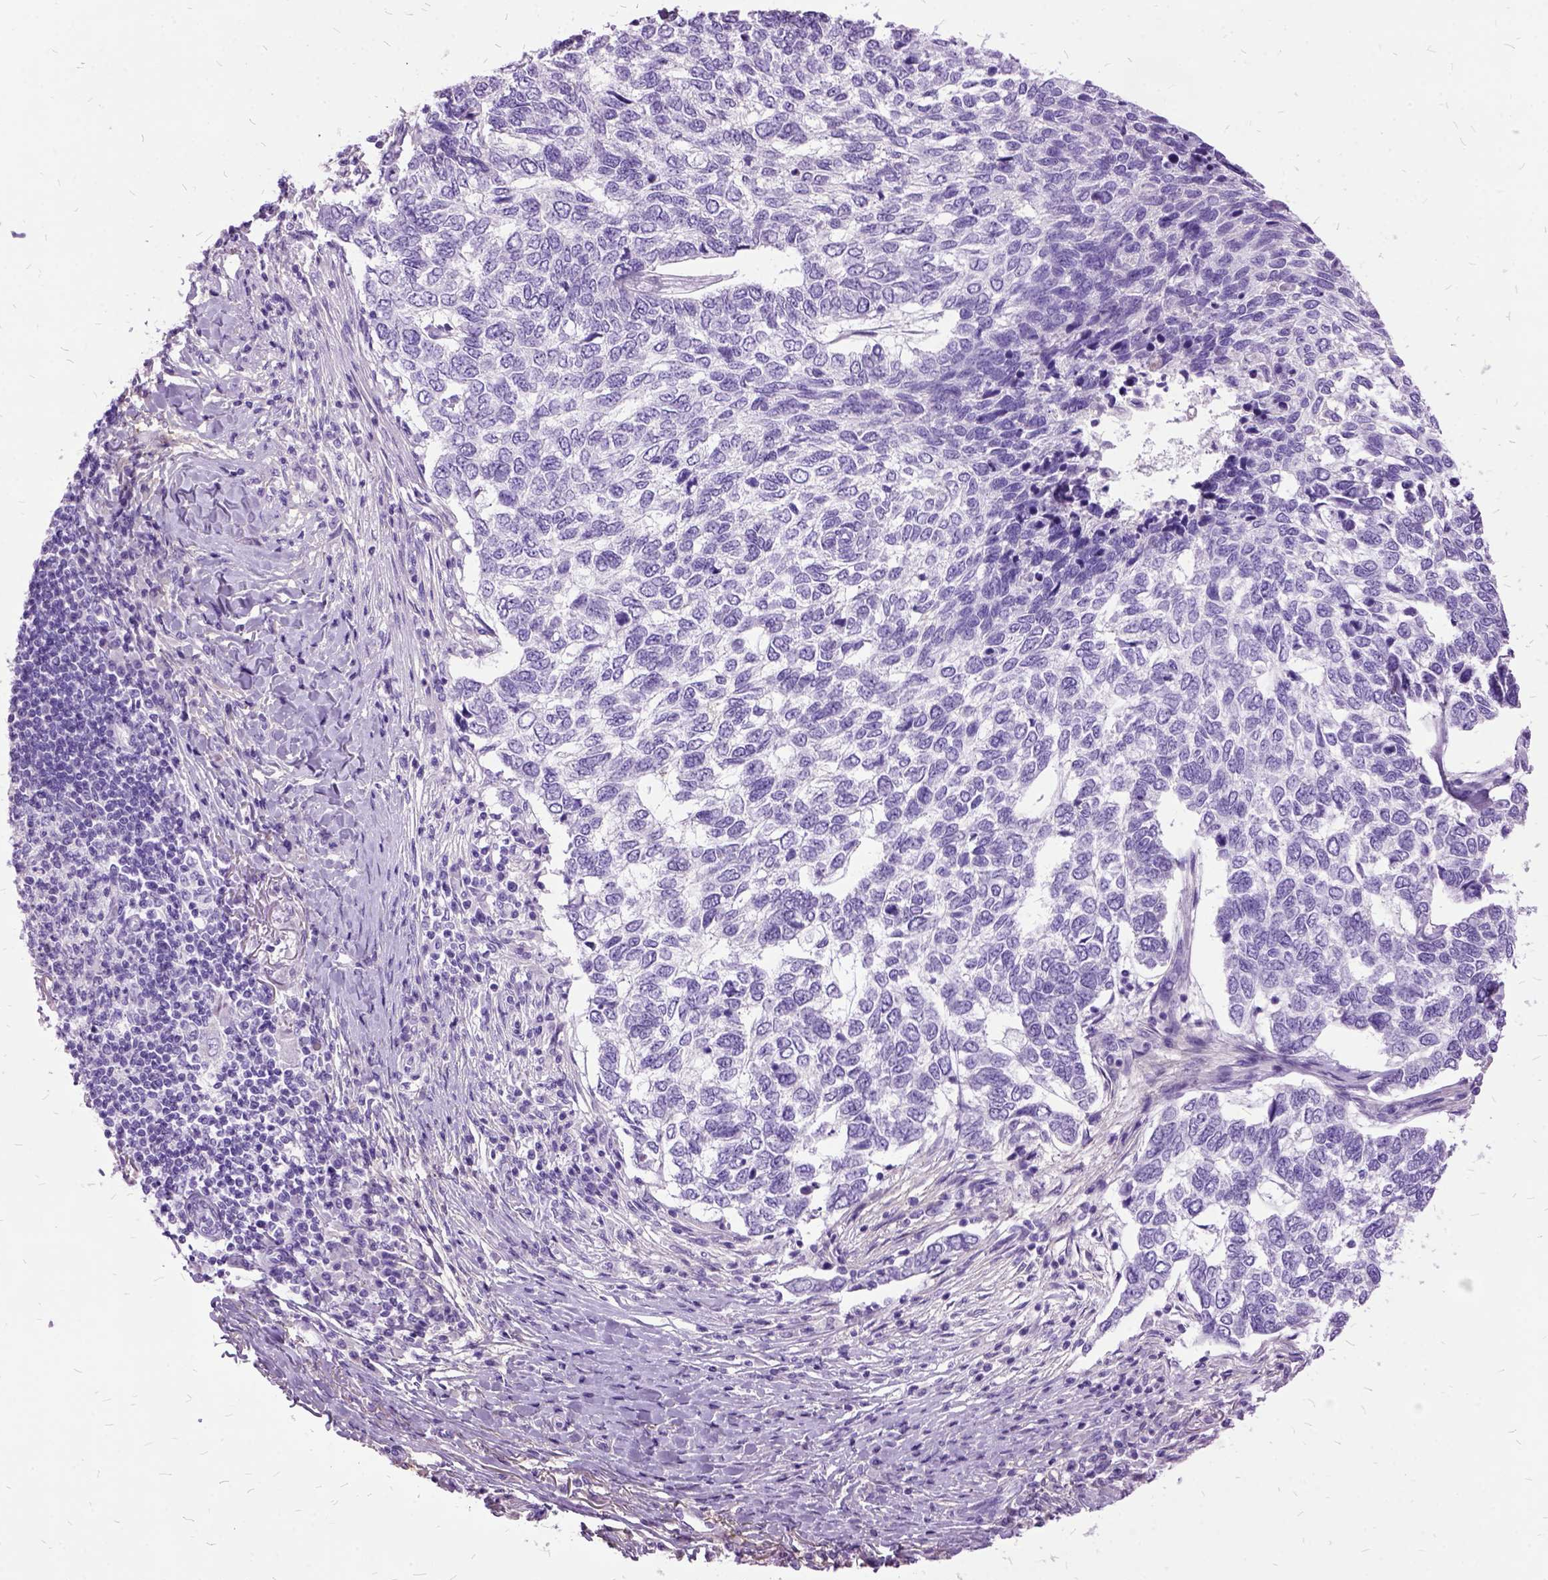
{"staining": {"intensity": "negative", "quantity": "none", "location": "none"}, "tissue": "skin cancer", "cell_type": "Tumor cells", "image_type": "cancer", "snomed": [{"axis": "morphology", "description": "Basal cell carcinoma"}, {"axis": "topography", "description": "Skin"}], "caption": "Immunohistochemistry image of neoplastic tissue: skin cancer (basal cell carcinoma) stained with DAB (3,3'-diaminobenzidine) shows no significant protein positivity in tumor cells. The staining is performed using DAB (3,3'-diaminobenzidine) brown chromogen with nuclei counter-stained in using hematoxylin.", "gene": "MME", "patient": {"sex": "female", "age": 65}}